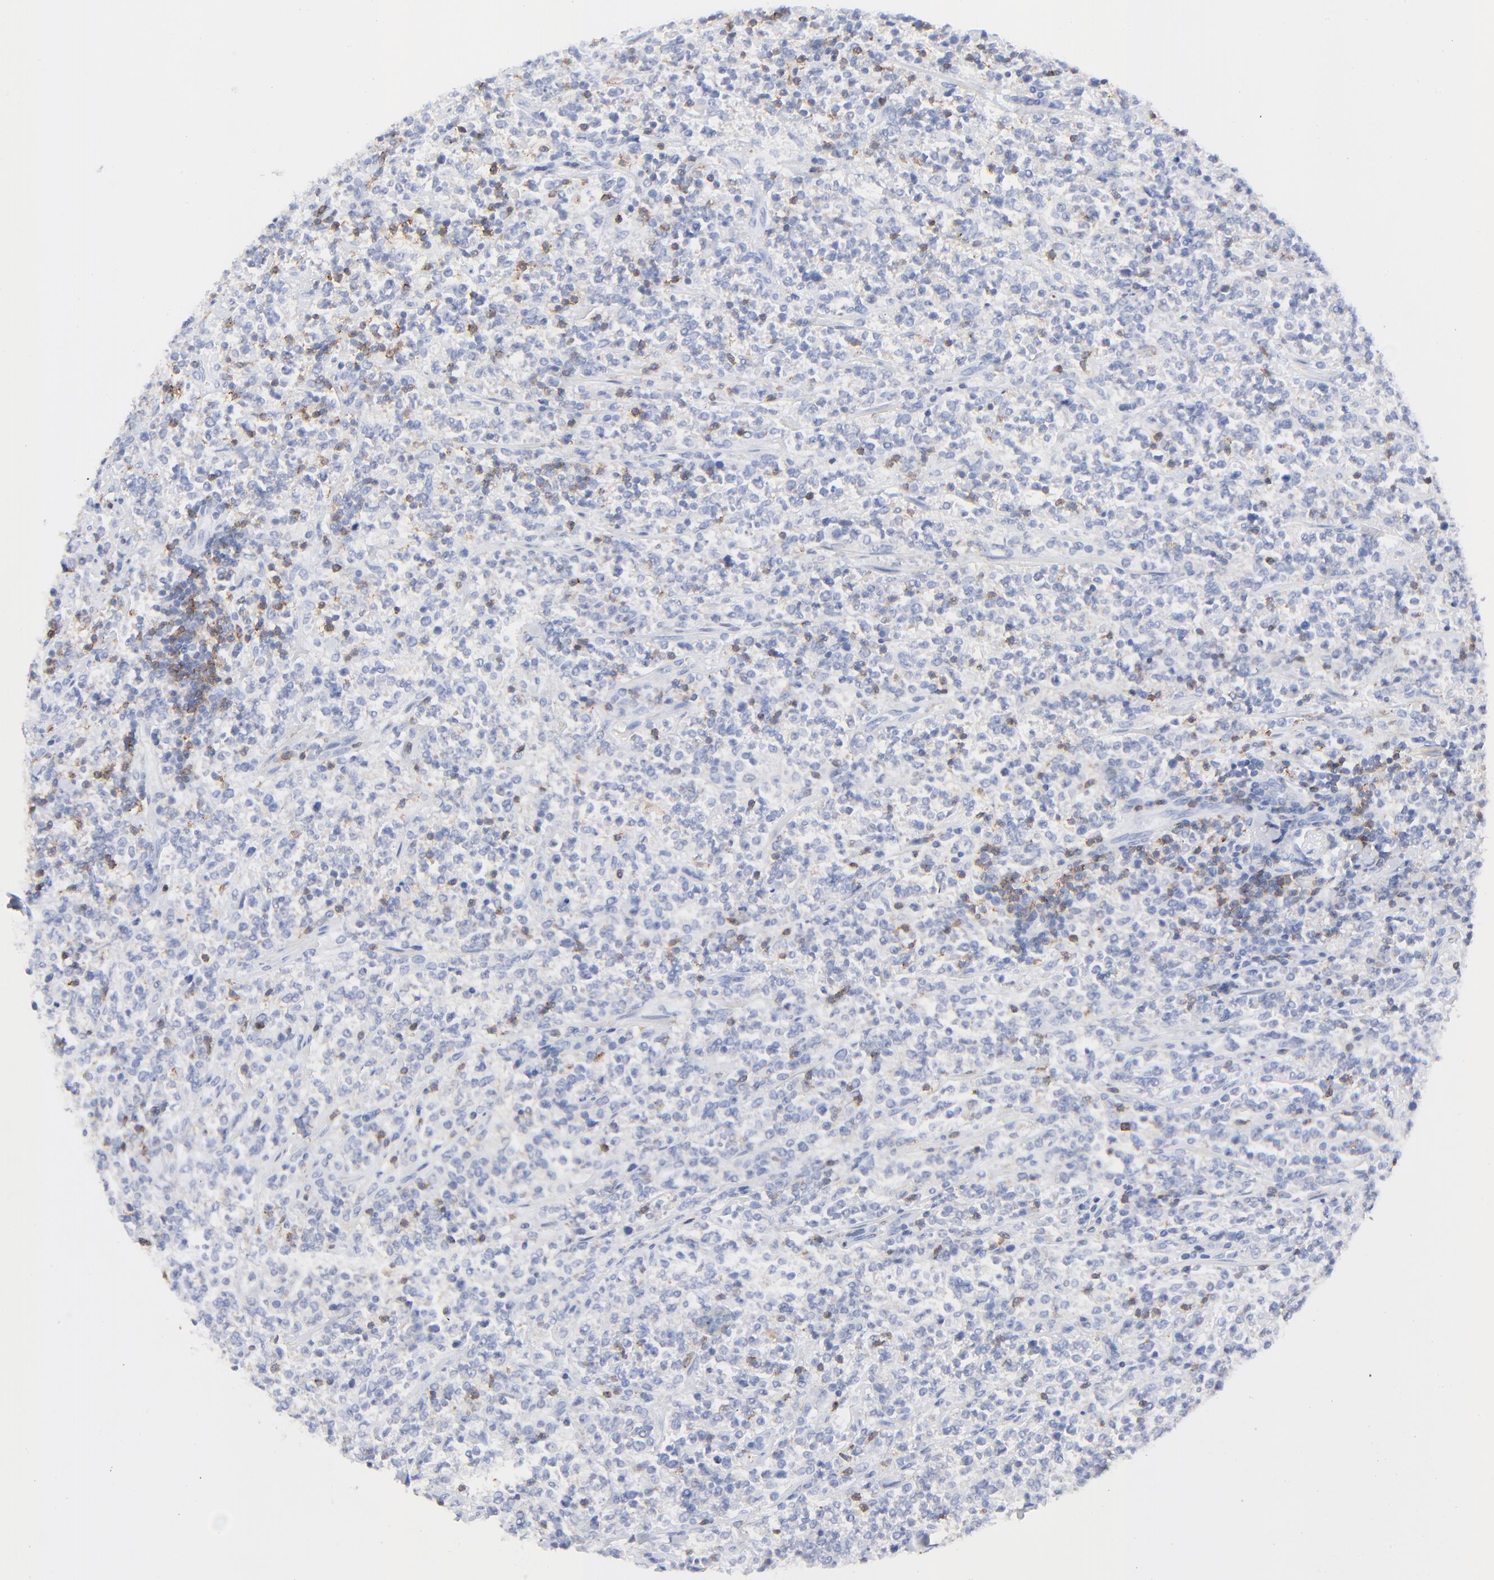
{"staining": {"intensity": "negative", "quantity": "none", "location": "none"}, "tissue": "lymphoma", "cell_type": "Tumor cells", "image_type": "cancer", "snomed": [{"axis": "morphology", "description": "Malignant lymphoma, non-Hodgkin's type, High grade"}, {"axis": "topography", "description": "Soft tissue"}], "caption": "IHC histopathology image of neoplastic tissue: human lymphoma stained with DAB exhibits no significant protein expression in tumor cells.", "gene": "LCK", "patient": {"sex": "male", "age": 18}}